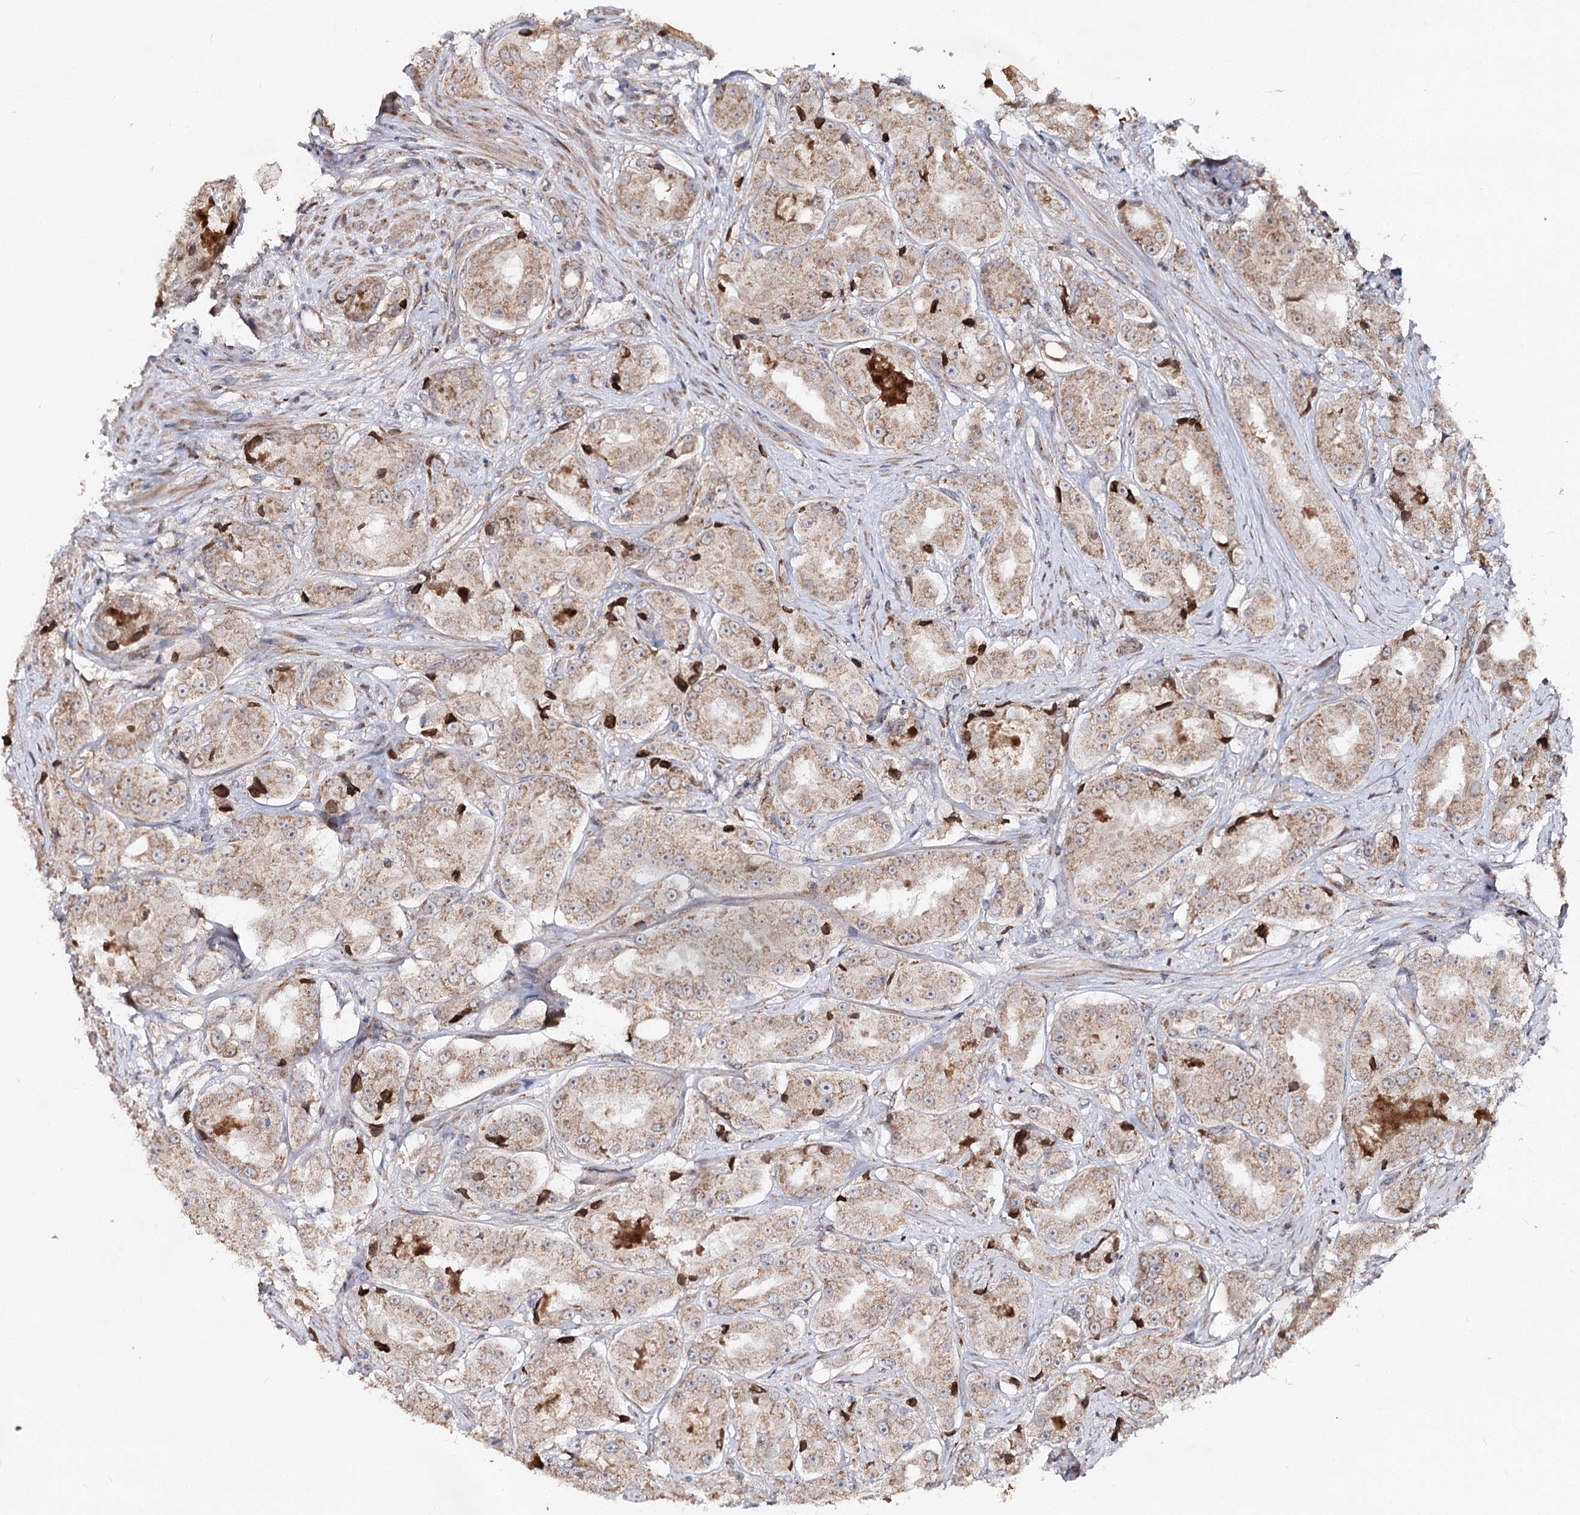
{"staining": {"intensity": "weak", "quantity": "25%-75%", "location": "cytoplasmic/membranous"}, "tissue": "prostate cancer", "cell_type": "Tumor cells", "image_type": "cancer", "snomed": [{"axis": "morphology", "description": "Adenocarcinoma, High grade"}, {"axis": "topography", "description": "Prostate"}], "caption": "Prostate cancer stained with a protein marker exhibits weak staining in tumor cells.", "gene": "MINDY3", "patient": {"sex": "male", "age": 73}}